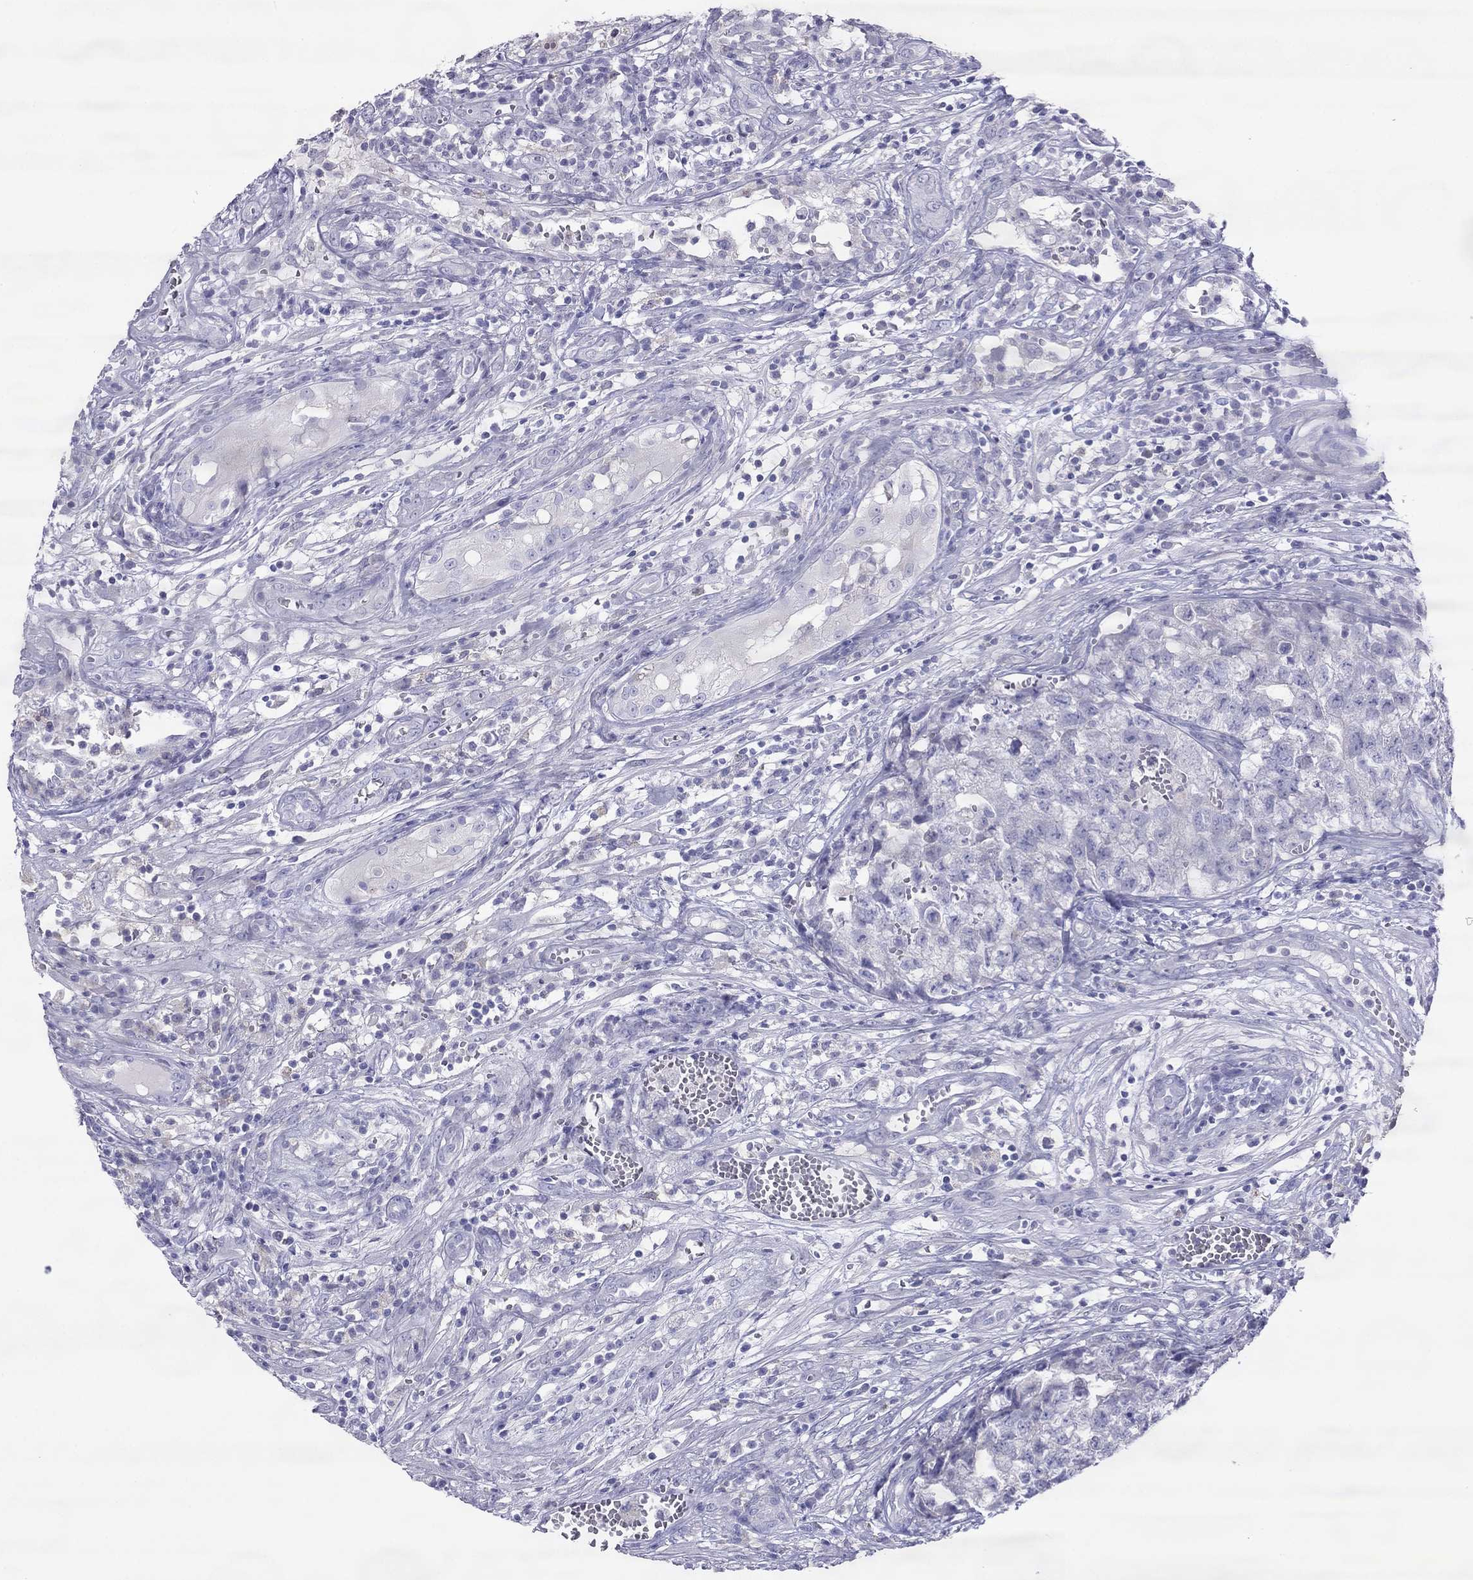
{"staining": {"intensity": "negative", "quantity": "none", "location": "none"}, "tissue": "testis cancer", "cell_type": "Tumor cells", "image_type": "cancer", "snomed": [{"axis": "morphology", "description": "Seminoma, NOS"}, {"axis": "morphology", "description": "Carcinoma, Embryonal, NOS"}, {"axis": "topography", "description": "Testis"}], "caption": "Tumor cells show no significant protein expression in testis seminoma.", "gene": "MAEL", "patient": {"sex": "male", "age": 22}}